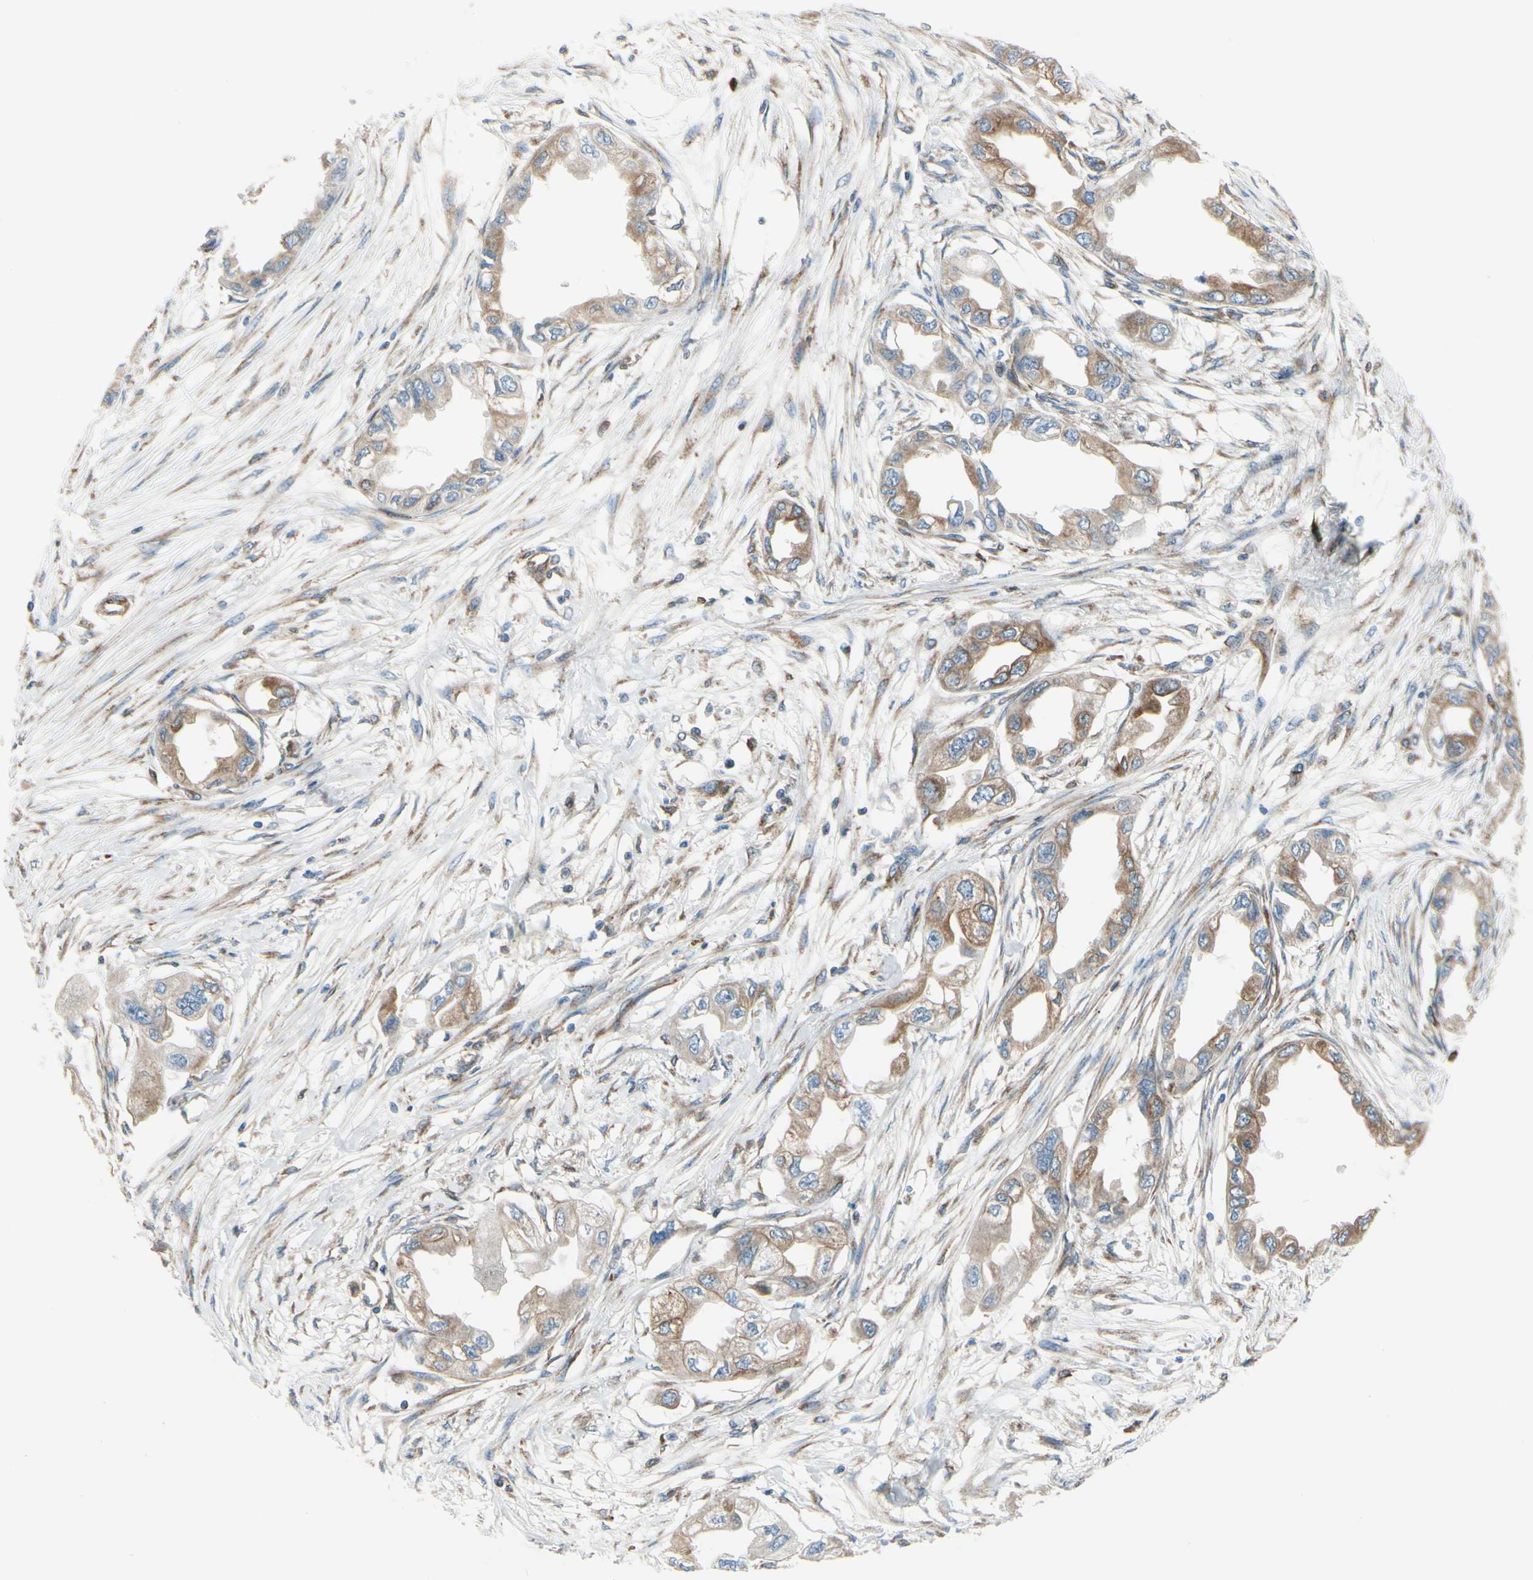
{"staining": {"intensity": "moderate", "quantity": ">75%", "location": "cytoplasmic/membranous"}, "tissue": "endometrial cancer", "cell_type": "Tumor cells", "image_type": "cancer", "snomed": [{"axis": "morphology", "description": "Adenocarcinoma, NOS"}, {"axis": "topography", "description": "Endometrium"}], "caption": "Protein expression analysis of human adenocarcinoma (endometrial) reveals moderate cytoplasmic/membranous staining in approximately >75% of tumor cells.", "gene": "CLCC1", "patient": {"sex": "female", "age": 67}}